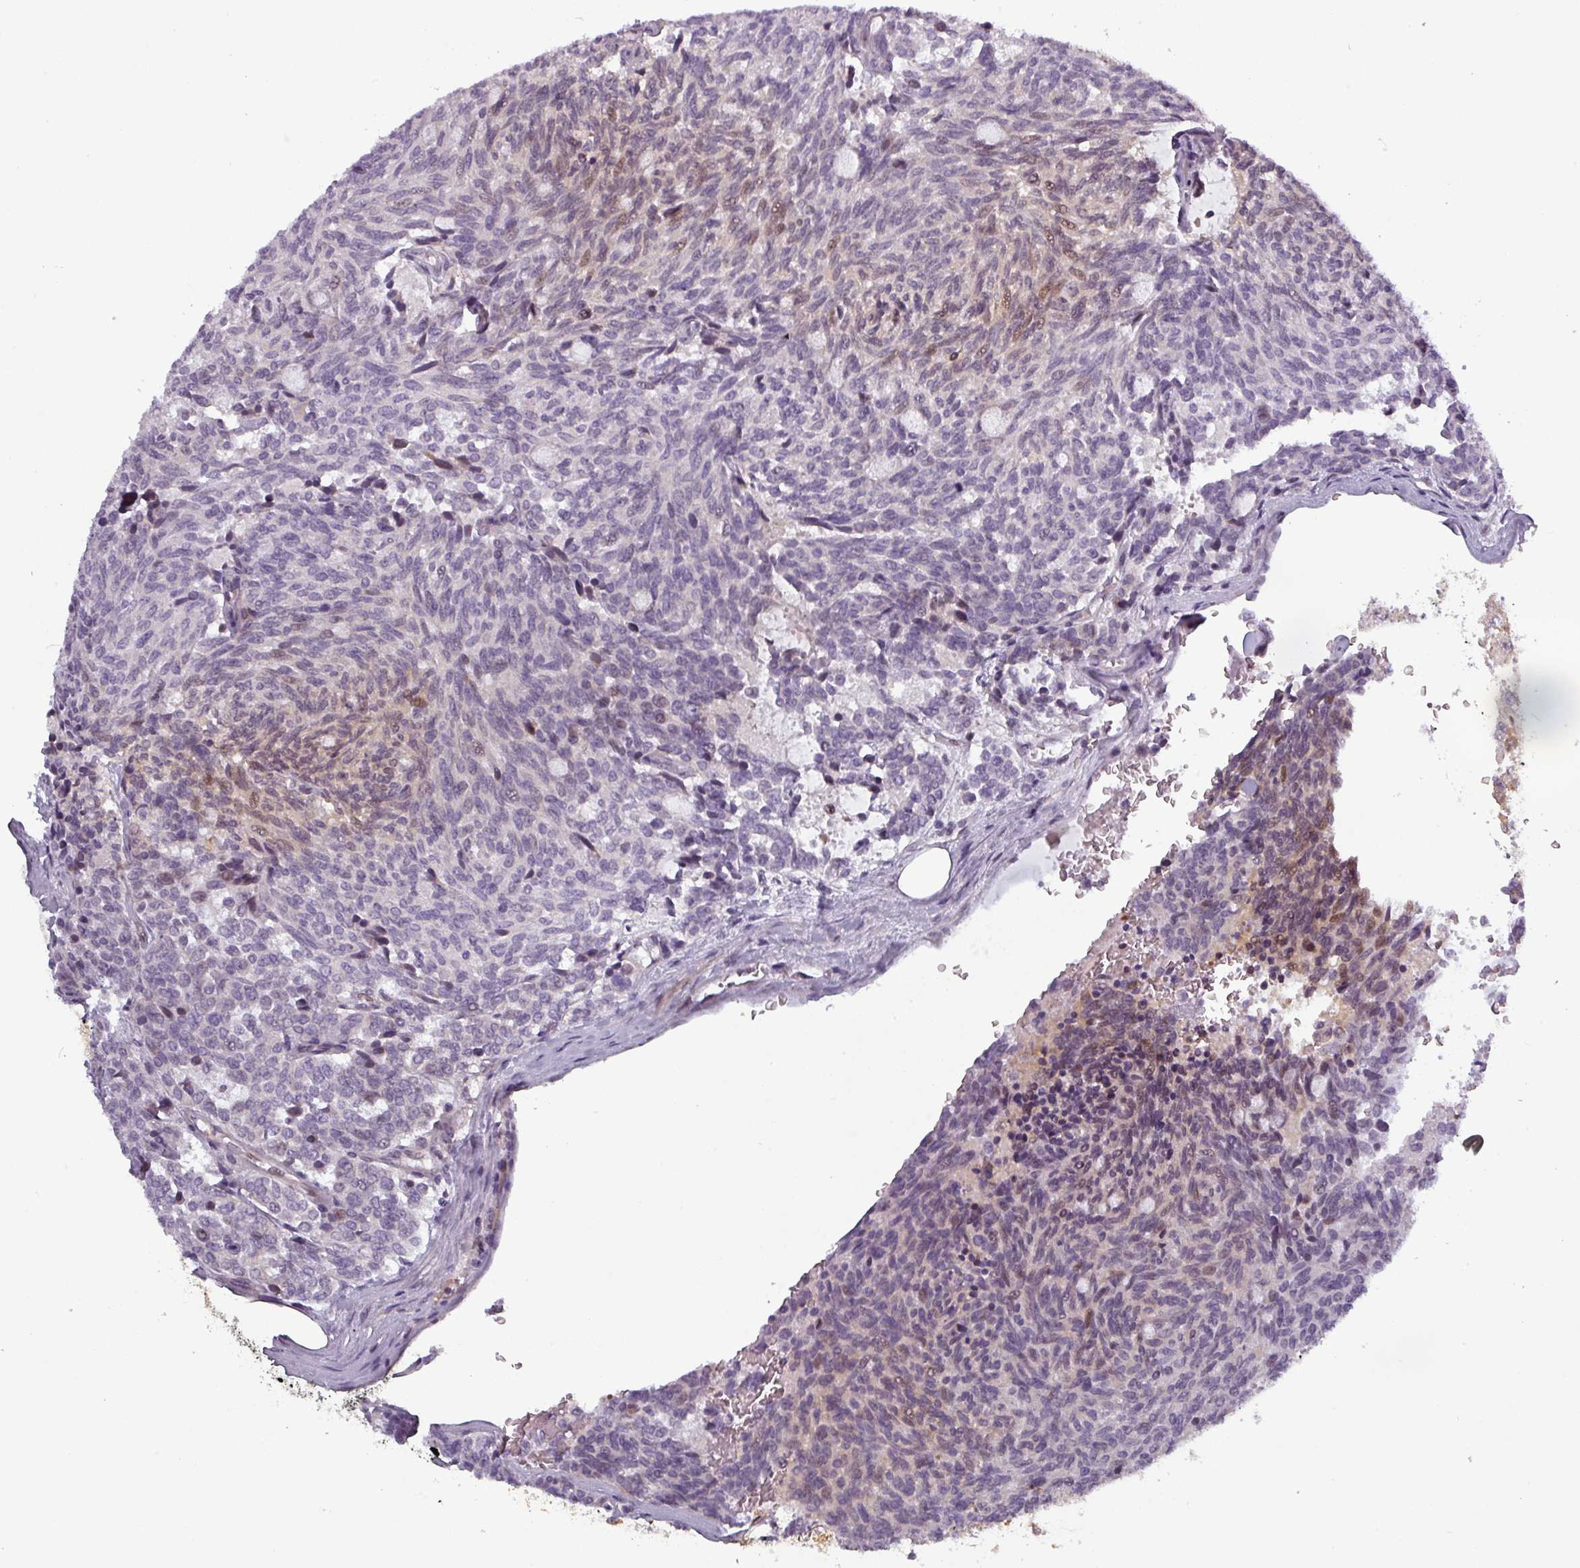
{"staining": {"intensity": "moderate", "quantity": "<25%", "location": "cytoplasmic/membranous,nuclear"}, "tissue": "carcinoid", "cell_type": "Tumor cells", "image_type": "cancer", "snomed": [{"axis": "morphology", "description": "Carcinoid, malignant, NOS"}, {"axis": "topography", "description": "Pancreas"}], "caption": "Carcinoid was stained to show a protein in brown. There is low levels of moderate cytoplasmic/membranous and nuclear staining in about <25% of tumor cells. (DAB = brown stain, brightfield microscopy at high magnification).", "gene": "PRAMEF12", "patient": {"sex": "female", "age": 54}}